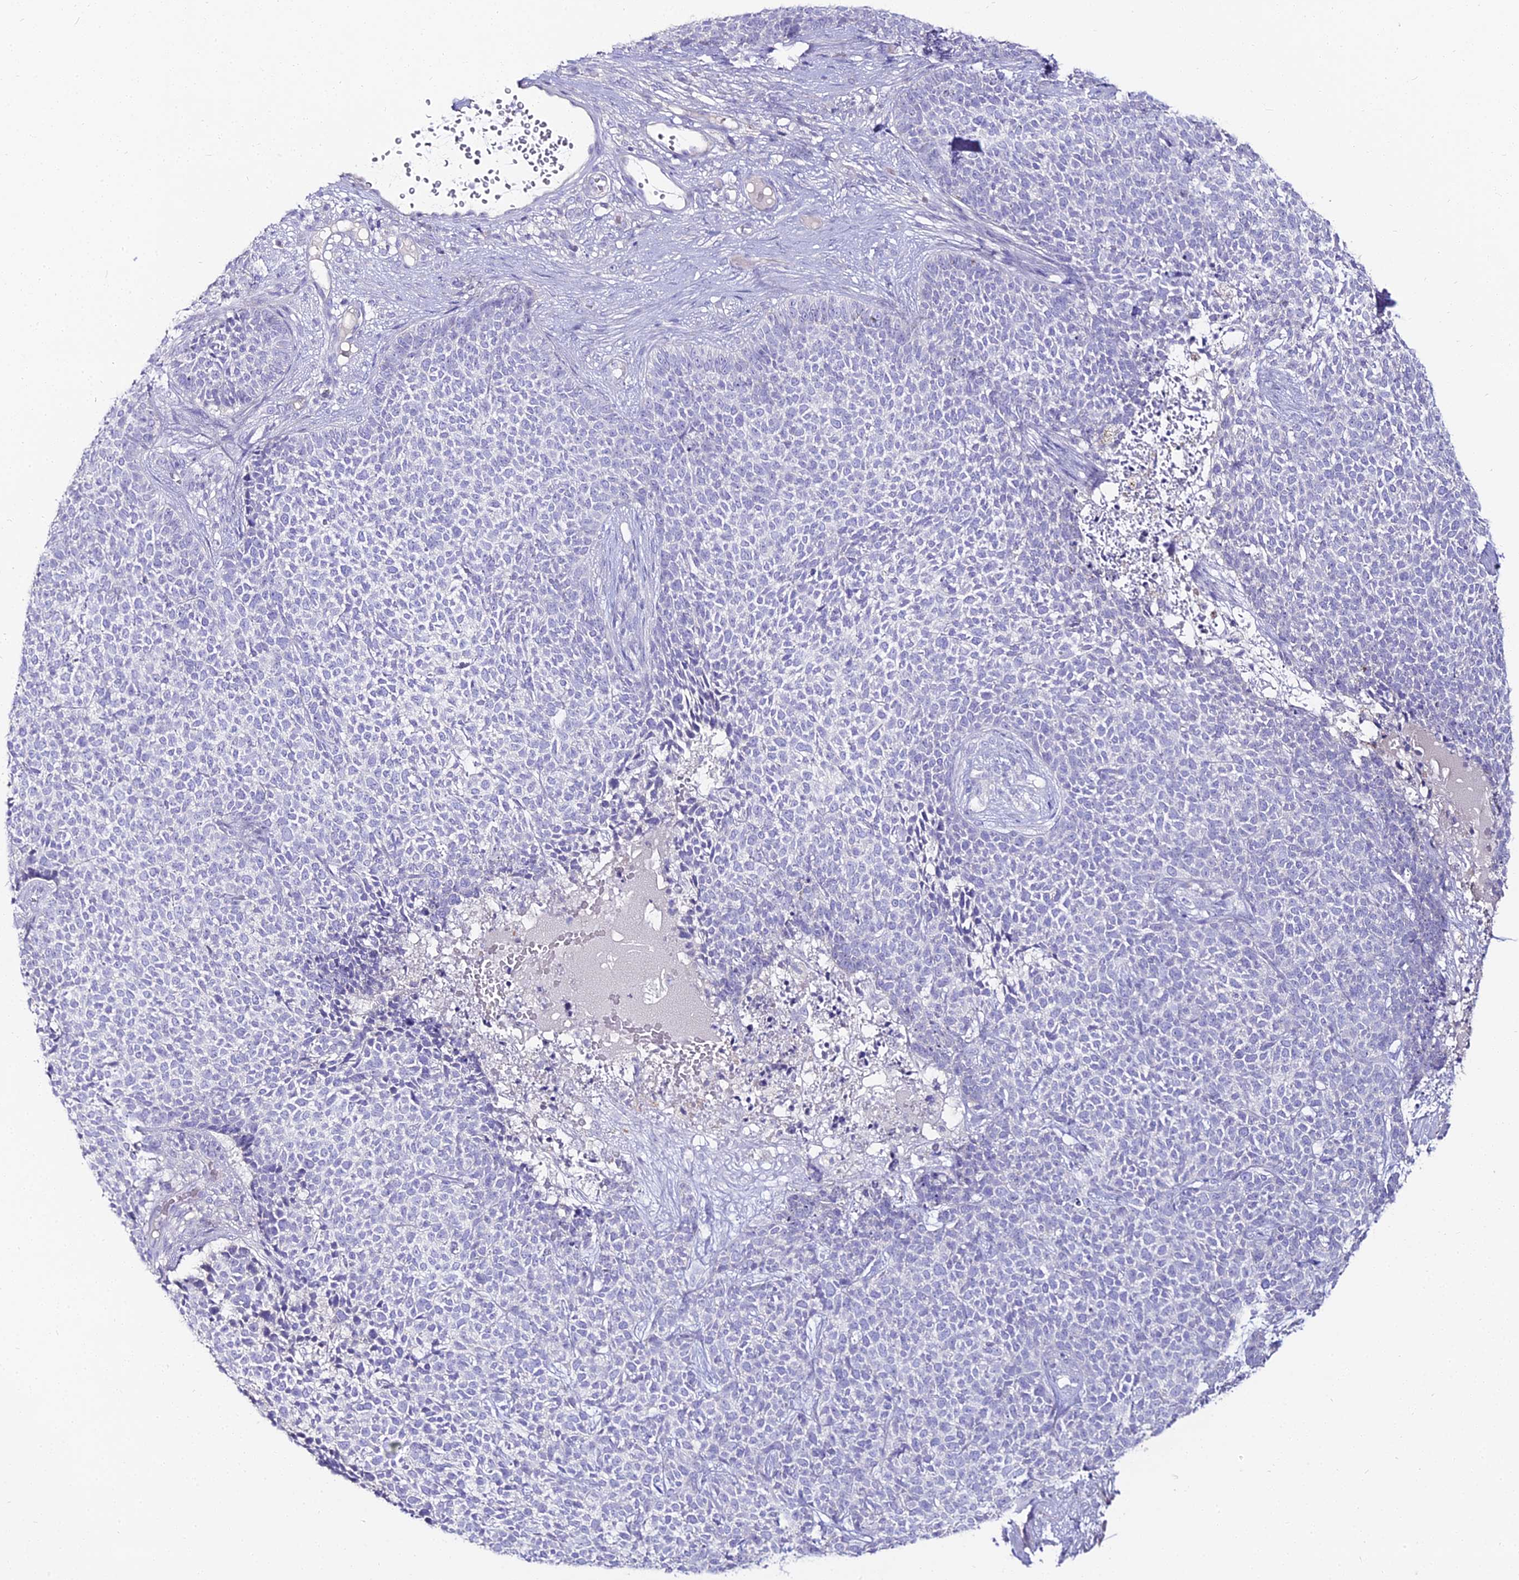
{"staining": {"intensity": "negative", "quantity": "none", "location": "none"}, "tissue": "skin cancer", "cell_type": "Tumor cells", "image_type": "cancer", "snomed": [{"axis": "morphology", "description": "Basal cell carcinoma"}, {"axis": "topography", "description": "Skin"}], "caption": "IHC photomicrograph of human skin cancer (basal cell carcinoma) stained for a protein (brown), which exhibits no staining in tumor cells.", "gene": "ALPG", "patient": {"sex": "female", "age": 84}}